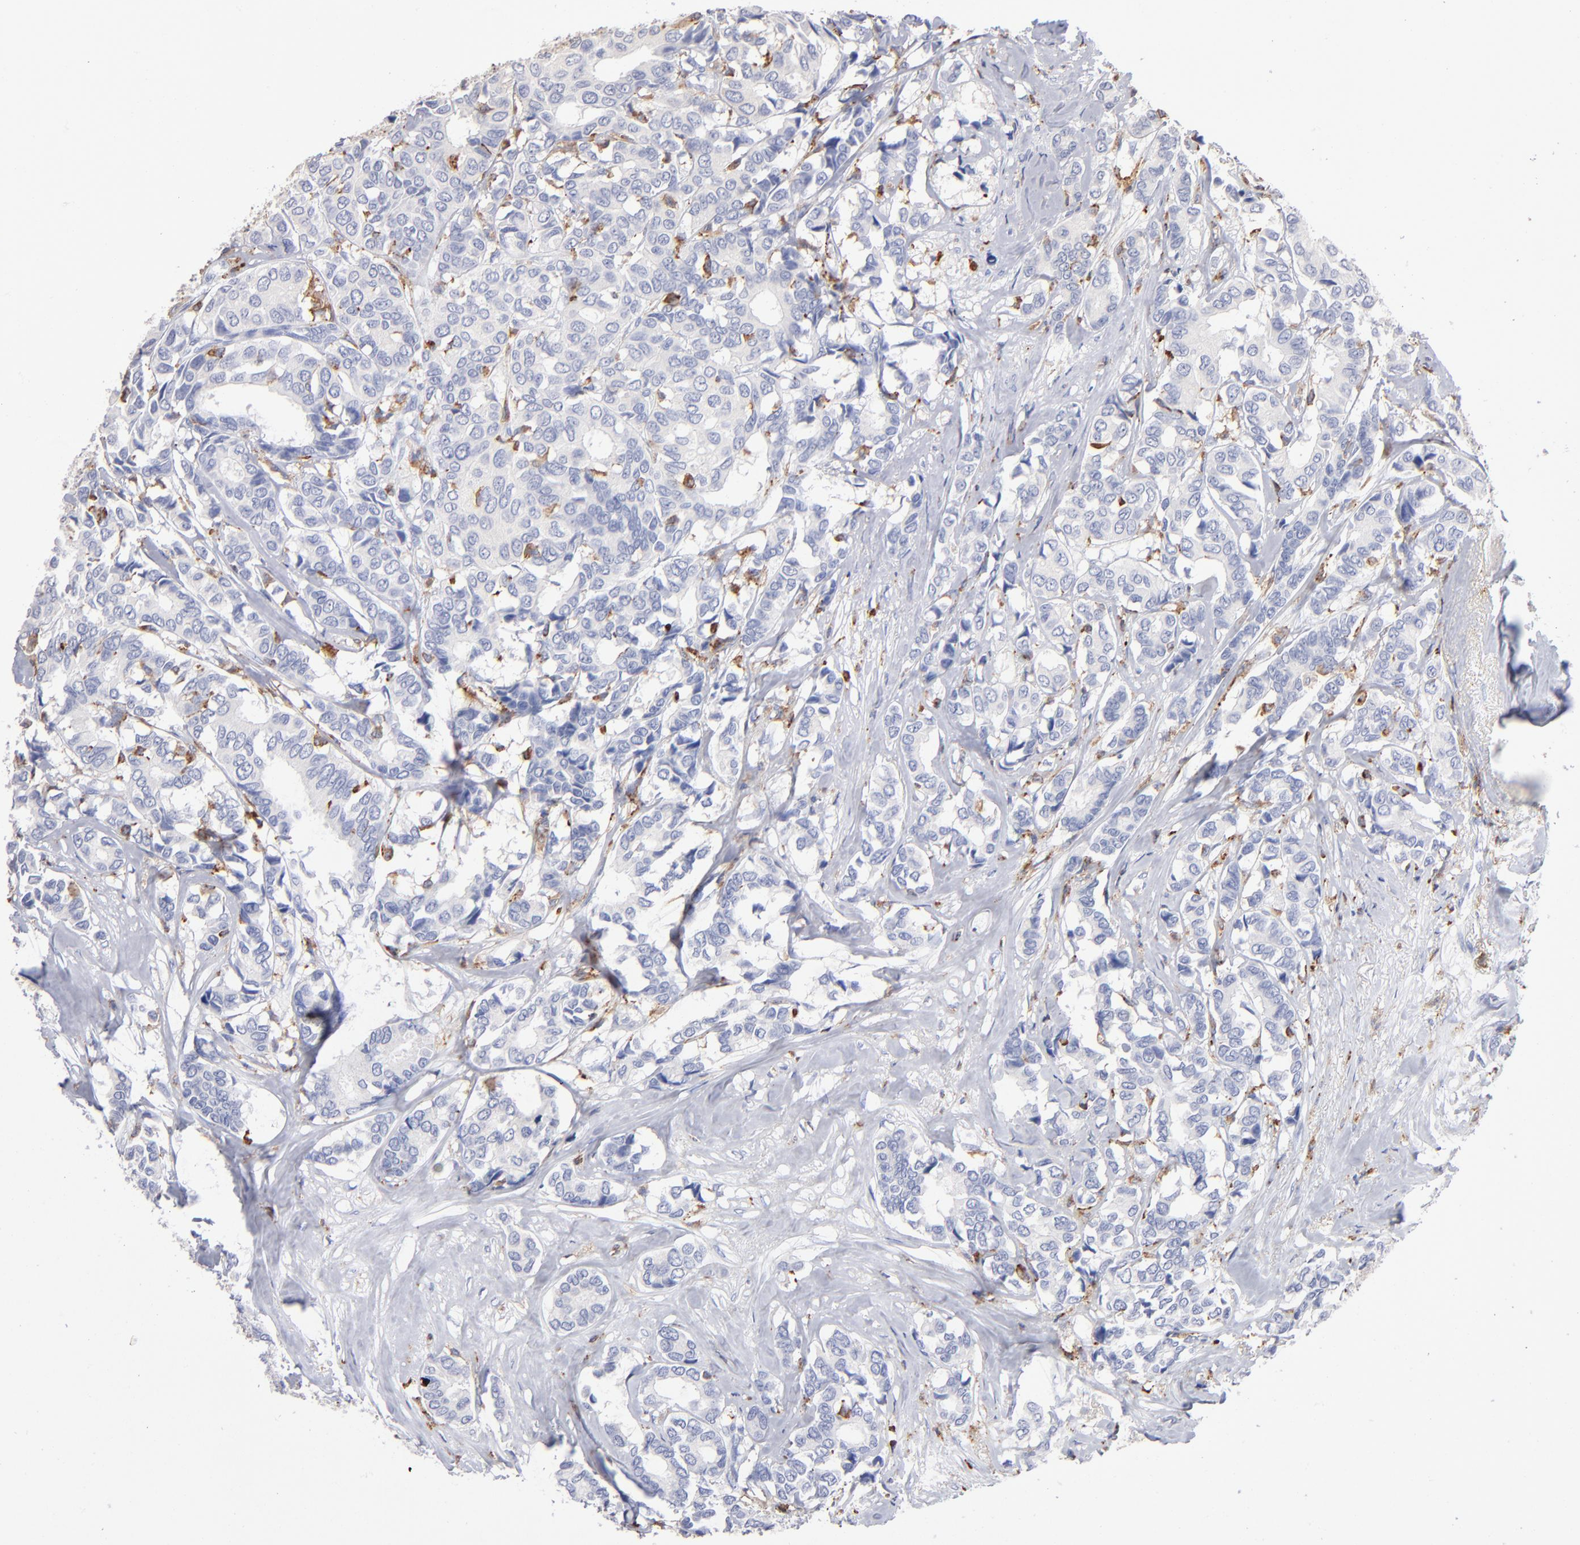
{"staining": {"intensity": "negative", "quantity": "none", "location": "none"}, "tissue": "breast cancer", "cell_type": "Tumor cells", "image_type": "cancer", "snomed": [{"axis": "morphology", "description": "Duct carcinoma"}, {"axis": "topography", "description": "Breast"}], "caption": "IHC micrograph of breast cancer (infiltrating ductal carcinoma) stained for a protein (brown), which exhibits no staining in tumor cells. (DAB (3,3'-diaminobenzidine) immunohistochemistry with hematoxylin counter stain).", "gene": "CD180", "patient": {"sex": "female", "age": 87}}